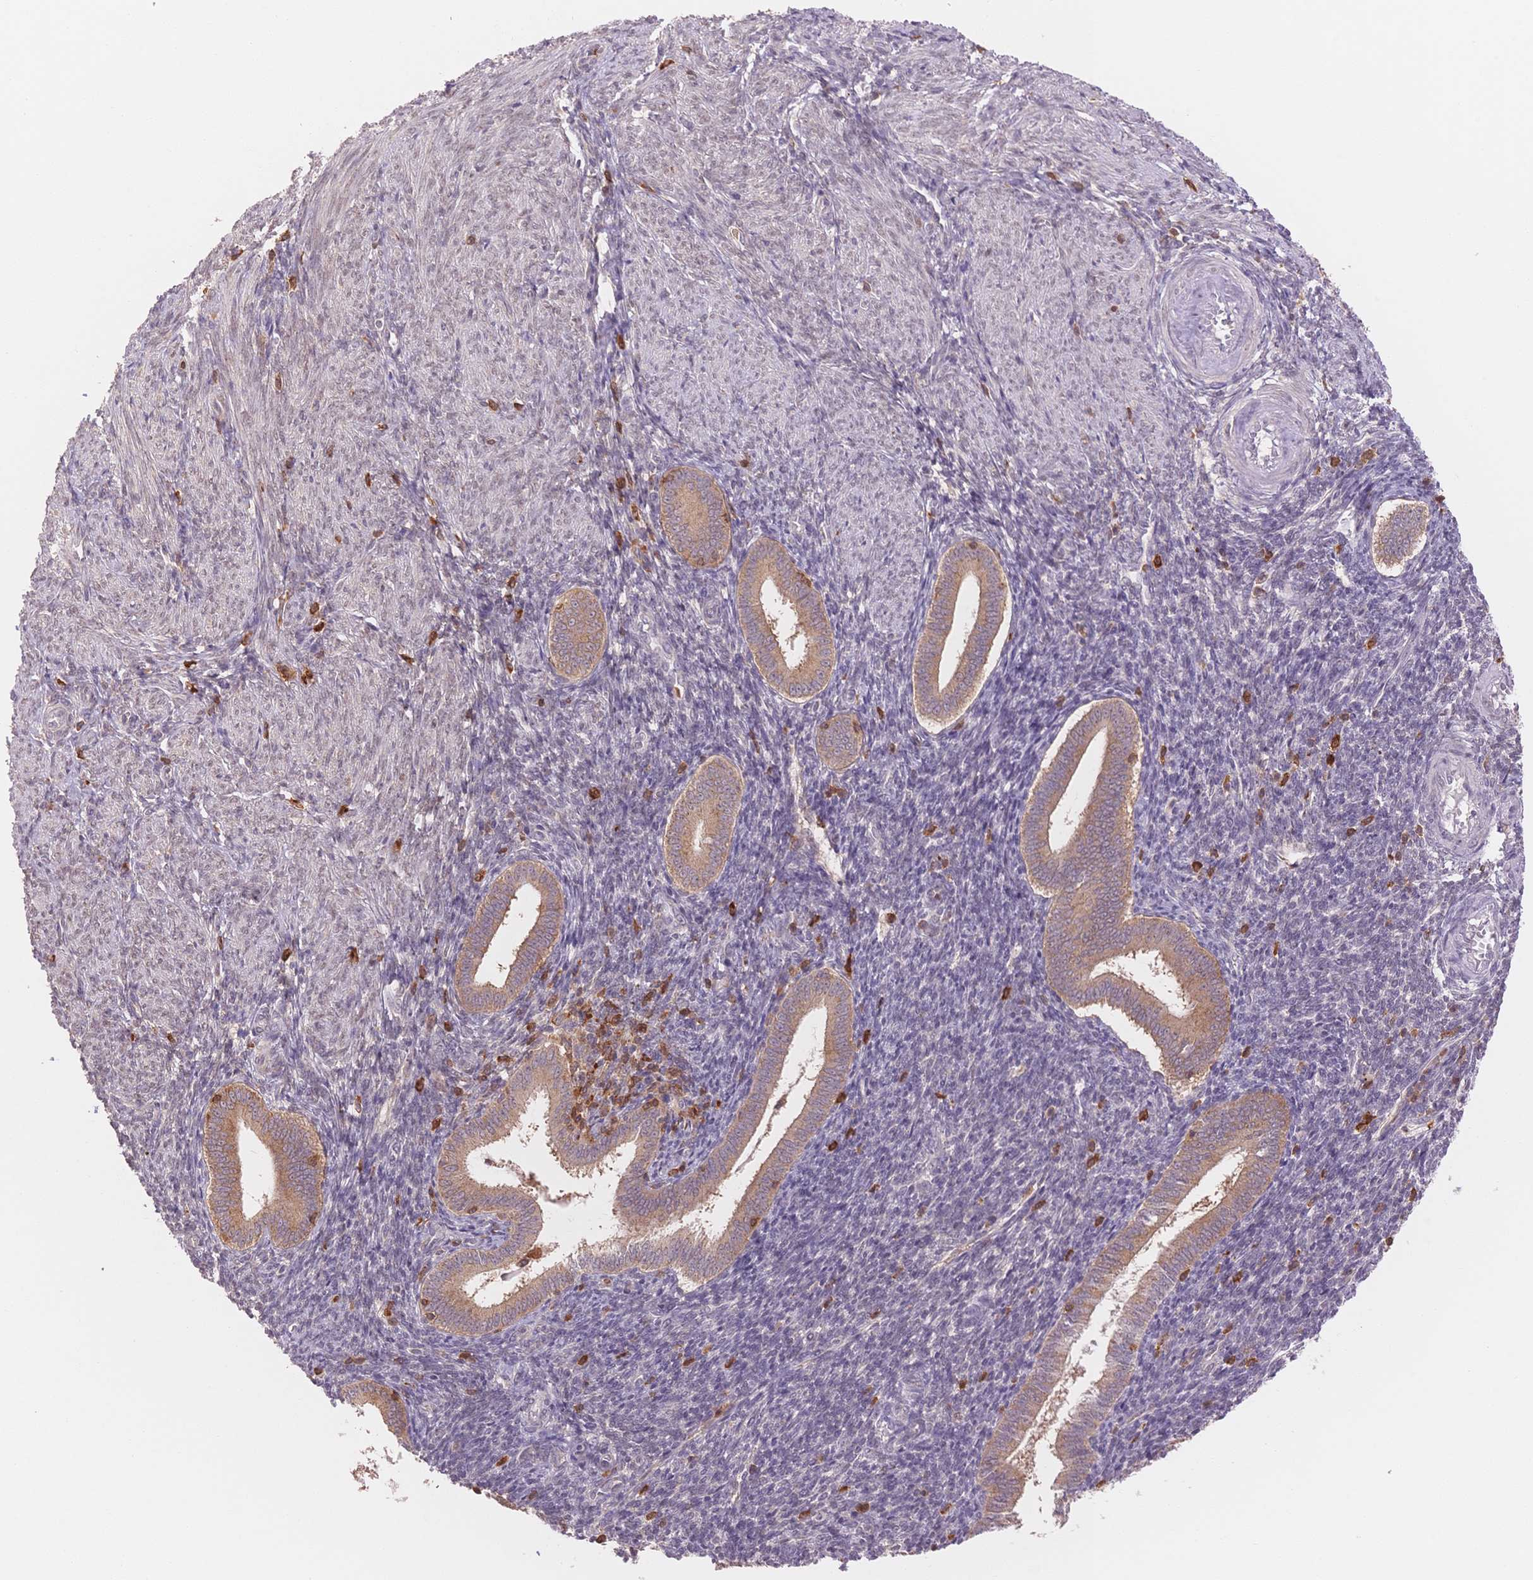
{"staining": {"intensity": "strong", "quantity": "<25%", "location": "cytoplasmic/membranous"}, "tissue": "endometrium", "cell_type": "Cells in endometrial stroma", "image_type": "normal", "snomed": [{"axis": "morphology", "description": "Normal tissue, NOS"}, {"axis": "topography", "description": "Endometrium"}], "caption": "Immunohistochemical staining of benign human endometrium exhibits strong cytoplasmic/membranous protein expression in about <25% of cells in endometrial stroma.", "gene": "STK39", "patient": {"sex": "female", "age": 25}}